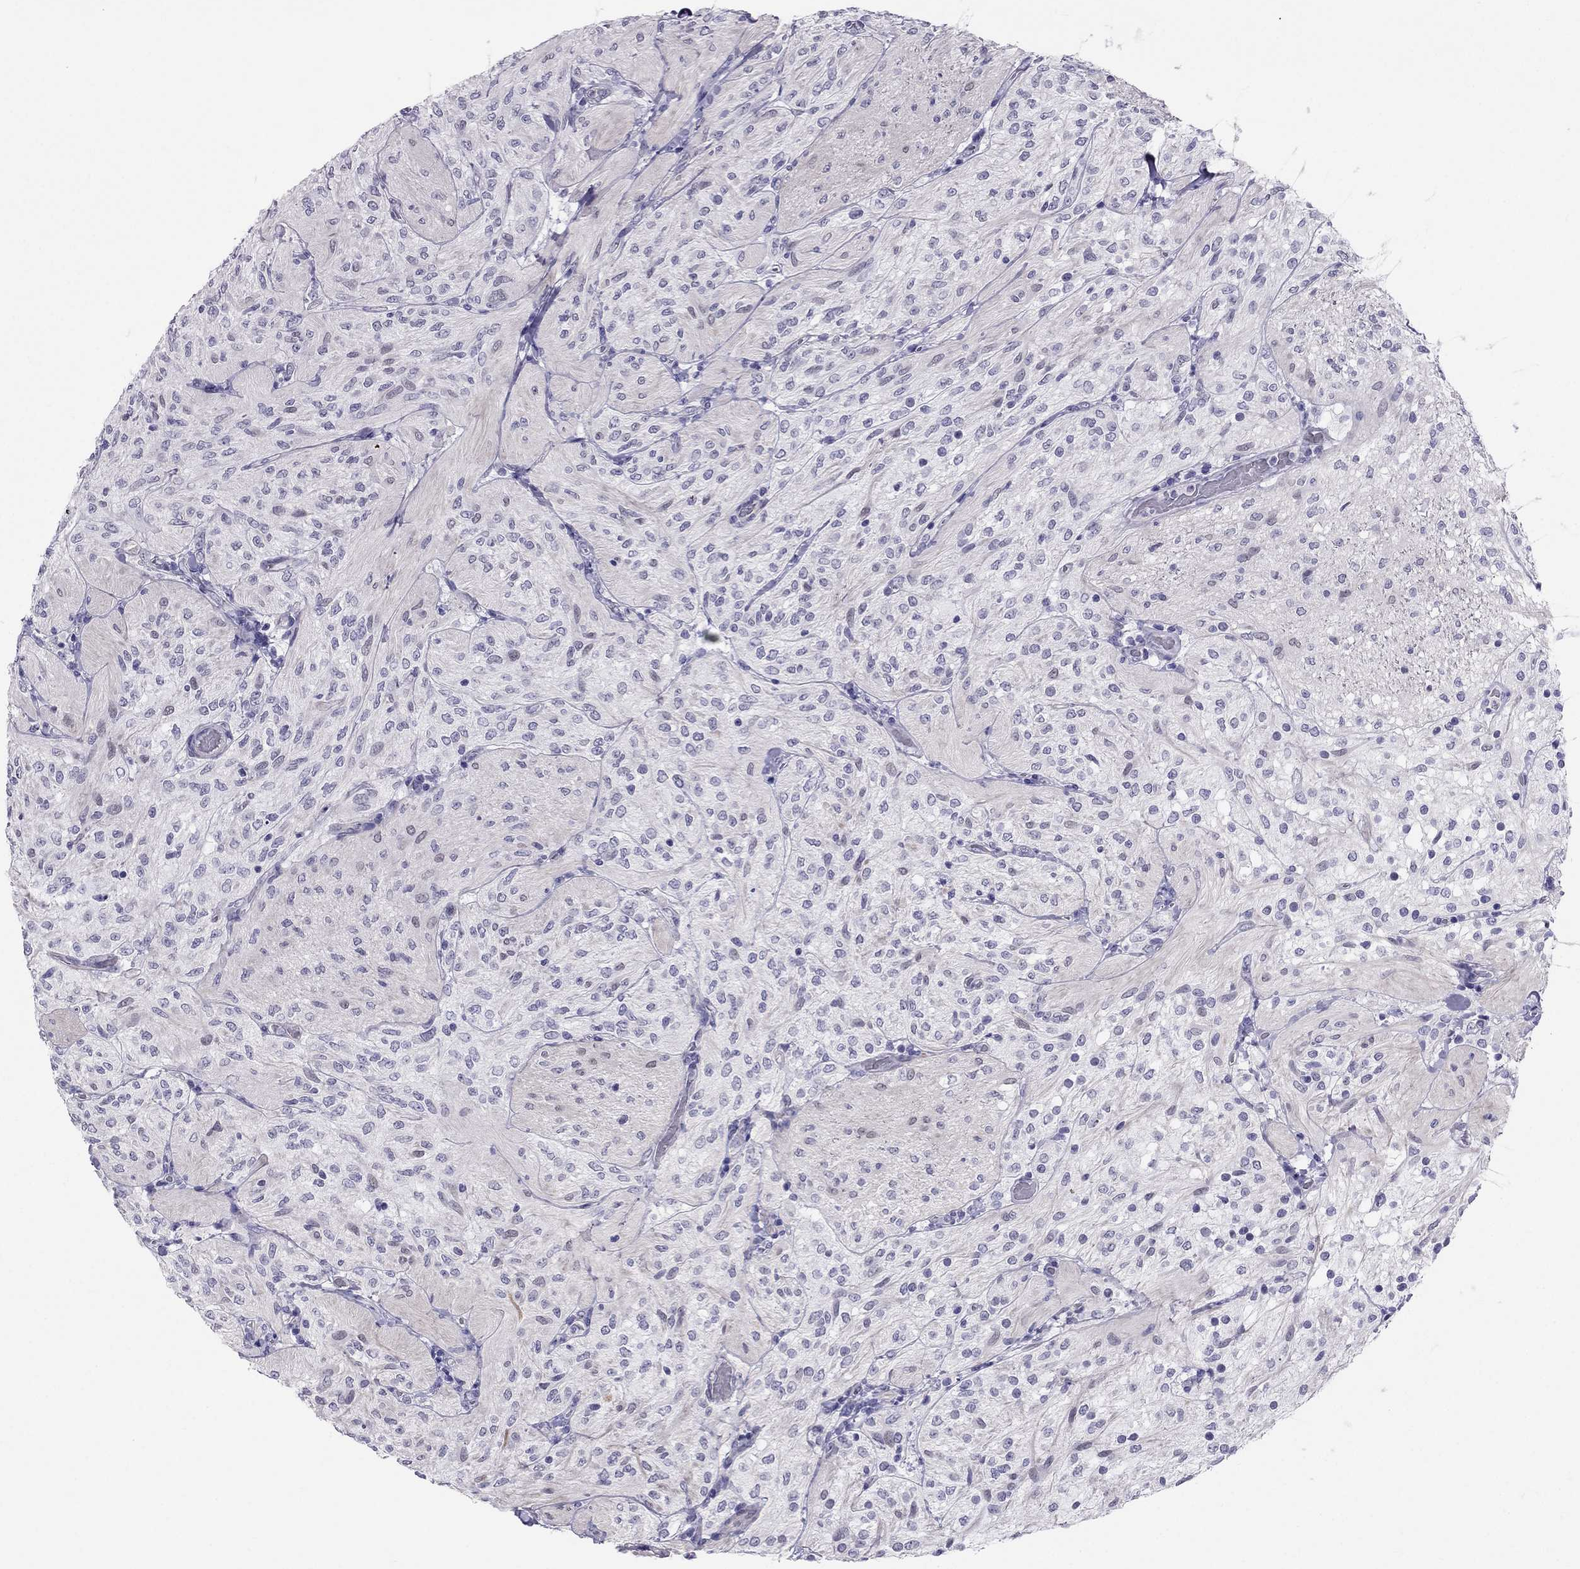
{"staining": {"intensity": "negative", "quantity": "none", "location": "none"}, "tissue": "glioma", "cell_type": "Tumor cells", "image_type": "cancer", "snomed": [{"axis": "morphology", "description": "Glioma, malignant, Low grade"}, {"axis": "topography", "description": "Brain"}], "caption": "High power microscopy histopathology image of an immunohistochemistry (IHC) photomicrograph of malignant glioma (low-grade), revealing no significant positivity in tumor cells.", "gene": "CROCC2", "patient": {"sex": "male", "age": 3}}